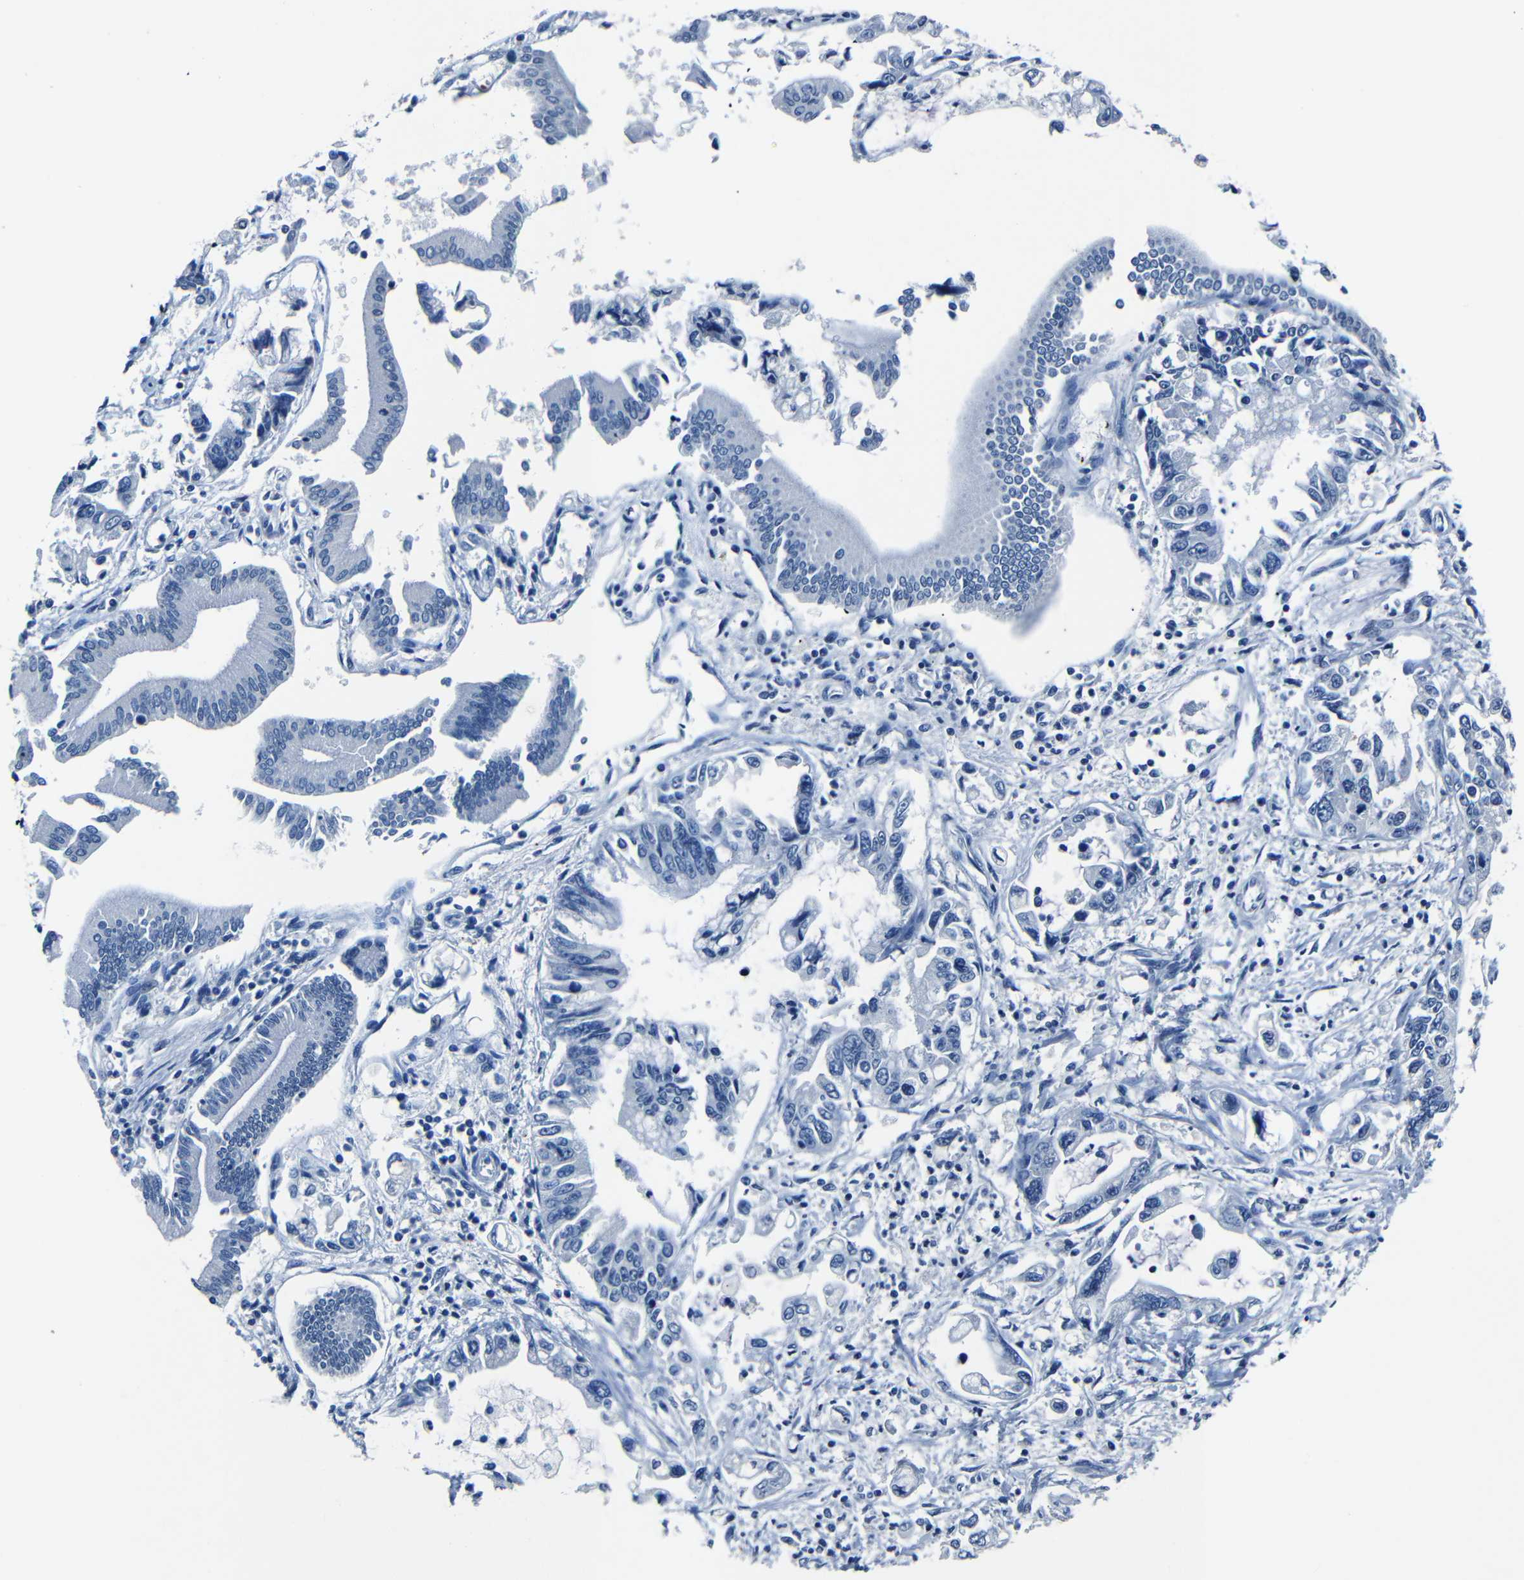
{"staining": {"intensity": "negative", "quantity": "none", "location": "none"}, "tissue": "pancreatic cancer", "cell_type": "Tumor cells", "image_type": "cancer", "snomed": [{"axis": "morphology", "description": "Adenocarcinoma, NOS"}, {"axis": "topography", "description": "Pancreas"}], "caption": "The micrograph shows no staining of tumor cells in pancreatic adenocarcinoma.", "gene": "NCMAP", "patient": {"sex": "male", "age": 56}}